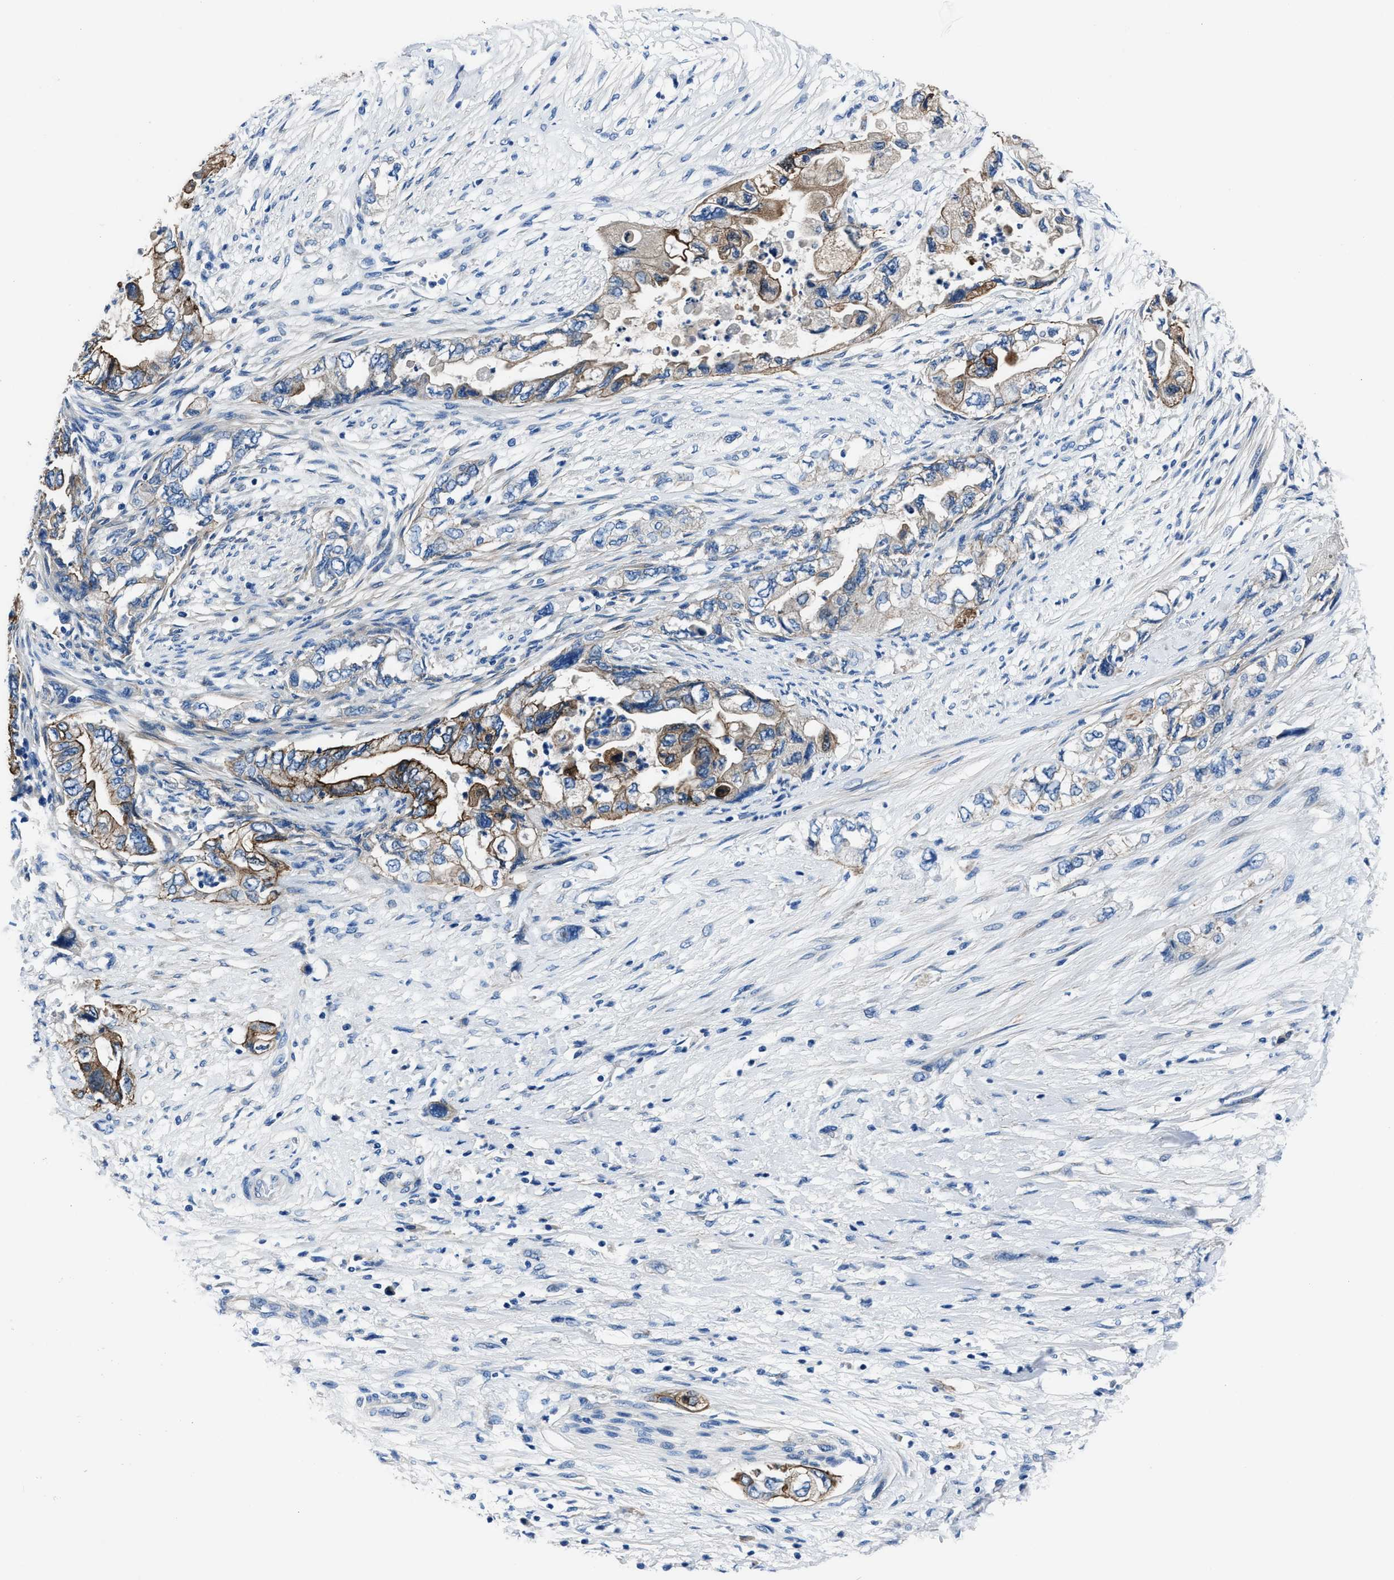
{"staining": {"intensity": "moderate", "quantity": ">75%", "location": "cytoplasmic/membranous"}, "tissue": "pancreatic cancer", "cell_type": "Tumor cells", "image_type": "cancer", "snomed": [{"axis": "morphology", "description": "Adenocarcinoma, NOS"}, {"axis": "topography", "description": "Pancreas"}], "caption": "A micrograph of human pancreatic cancer (adenocarcinoma) stained for a protein displays moderate cytoplasmic/membranous brown staining in tumor cells.", "gene": "LMO7", "patient": {"sex": "female", "age": 73}}